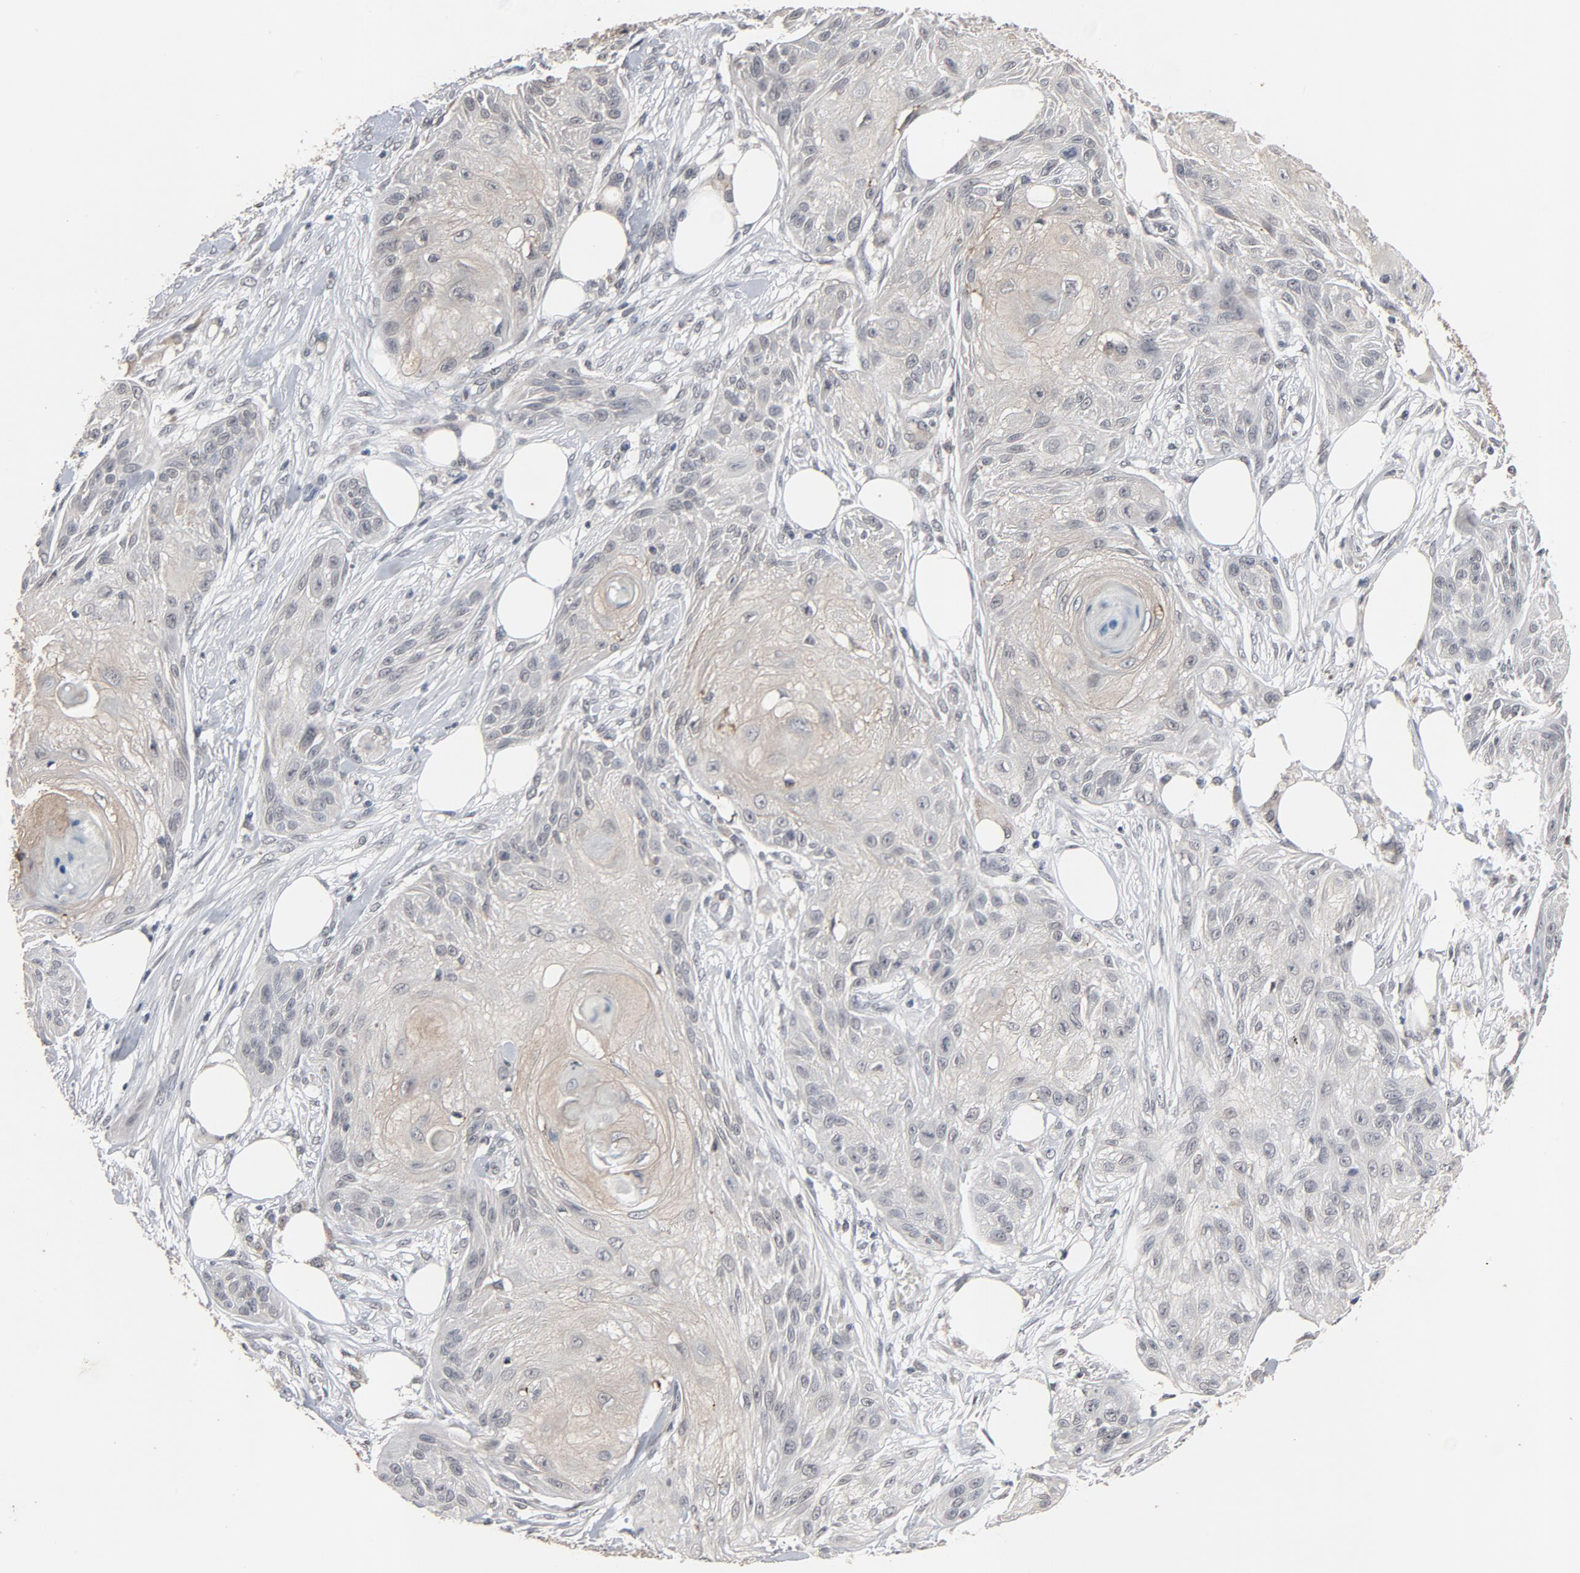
{"staining": {"intensity": "weak", "quantity": ">75%", "location": "cytoplasmic/membranous"}, "tissue": "skin cancer", "cell_type": "Tumor cells", "image_type": "cancer", "snomed": [{"axis": "morphology", "description": "Squamous cell carcinoma, NOS"}, {"axis": "topography", "description": "Skin"}], "caption": "A brown stain labels weak cytoplasmic/membranous positivity of a protein in human squamous cell carcinoma (skin) tumor cells. (IHC, brightfield microscopy, high magnification).", "gene": "MT3", "patient": {"sex": "female", "age": 88}}